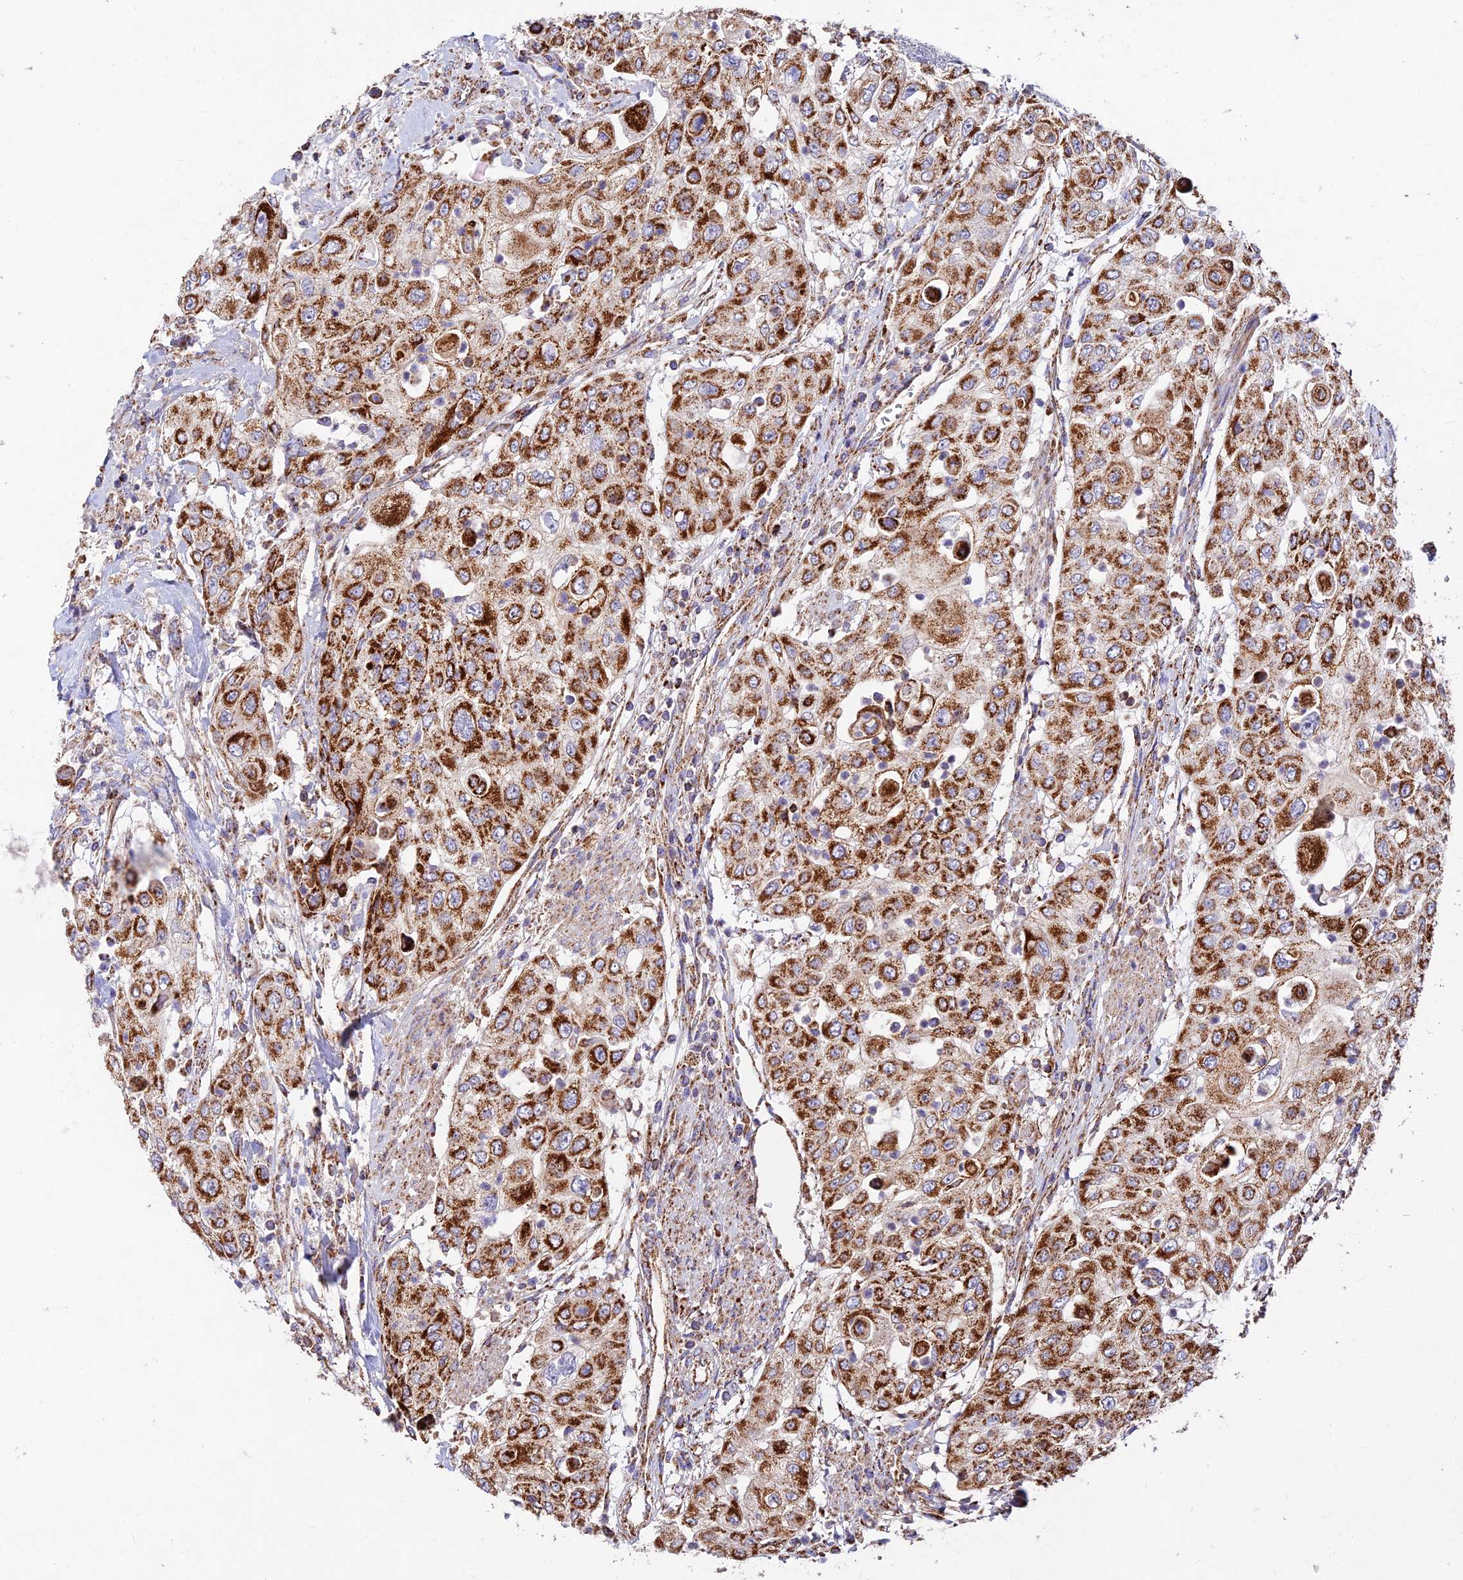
{"staining": {"intensity": "strong", "quantity": ">75%", "location": "cytoplasmic/membranous"}, "tissue": "urothelial cancer", "cell_type": "Tumor cells", "image_type": "cancer", "snomed": [{"axis": "morphology", "description": "Urothelial carcinoma, High grade"}, {"axis": "topography", "description": "Urinary bladder"}], "caption": "IHC image of neoplastic tissue: high-grade urothelial carcinoma stained using immunohistochemistry demonstrates high levels of strong protein expression localized specifically in the cytoplasmic/membranous of tumor cells, appearing as a cytoplasmic/membranous brown color.", "gene": "KHDC3L", "patient": {"sex": "female", "age": 79}}